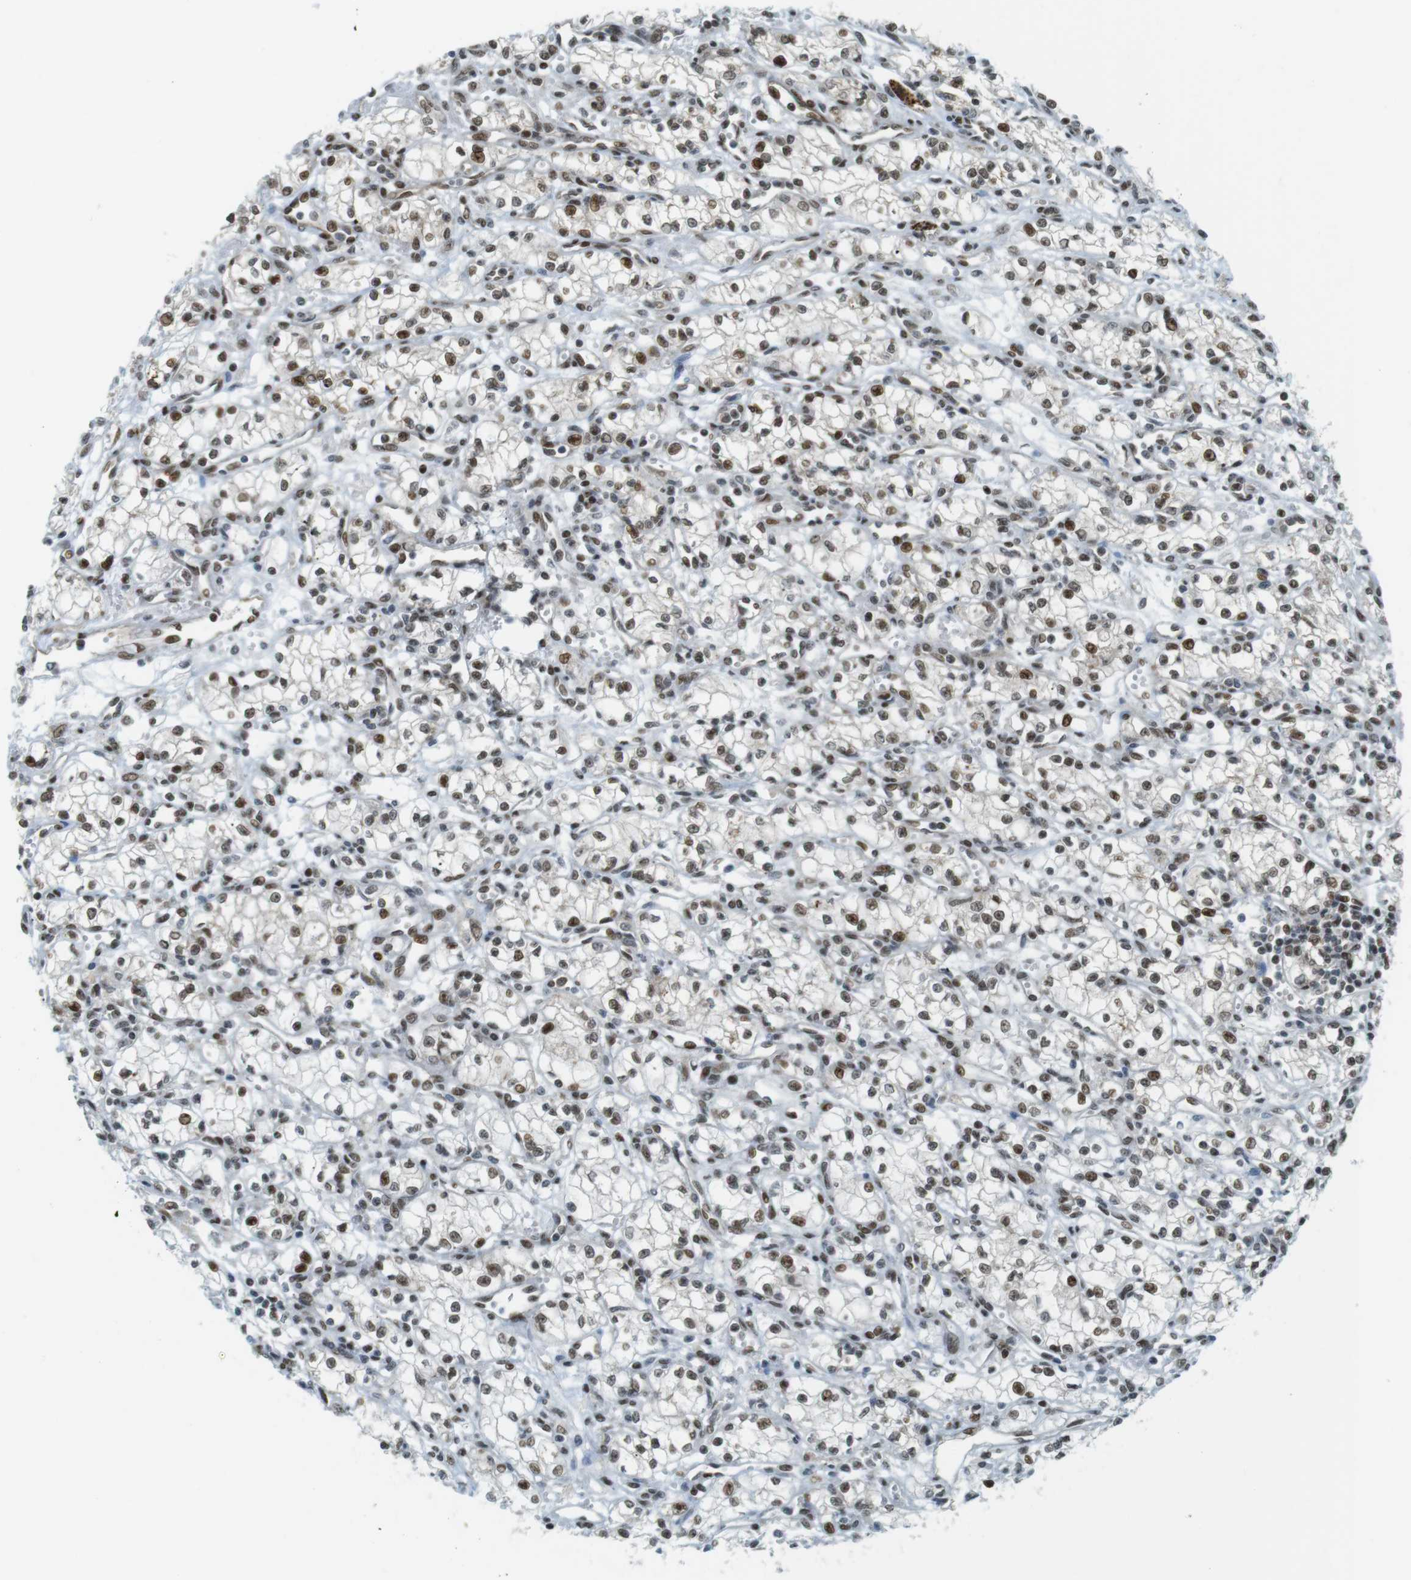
{"staining": {"intensity": "moderate", "quantity": ">75%", "location": "nuclear"}, "tissue": "renal cancer", "cell_type": "Tumor cells", "image_type": "cancer", "snomed": [{"axis": "morphology", "description": "Normal tissue, NOS"}, {"axis": "morphology", "description": "Adenocarcinoma, NOS"}, {"axis": "topography", "description": "Kidney"}], "caption": "An immunohistochemistry image of neoplastic tissue is shown. Protein staining in brown labels moderate nuclear positivity in renal cancer (adenocarcinoma) within tumor cells.", "gene": "UBB", "patient": {"sex": "male", "age": 59}}